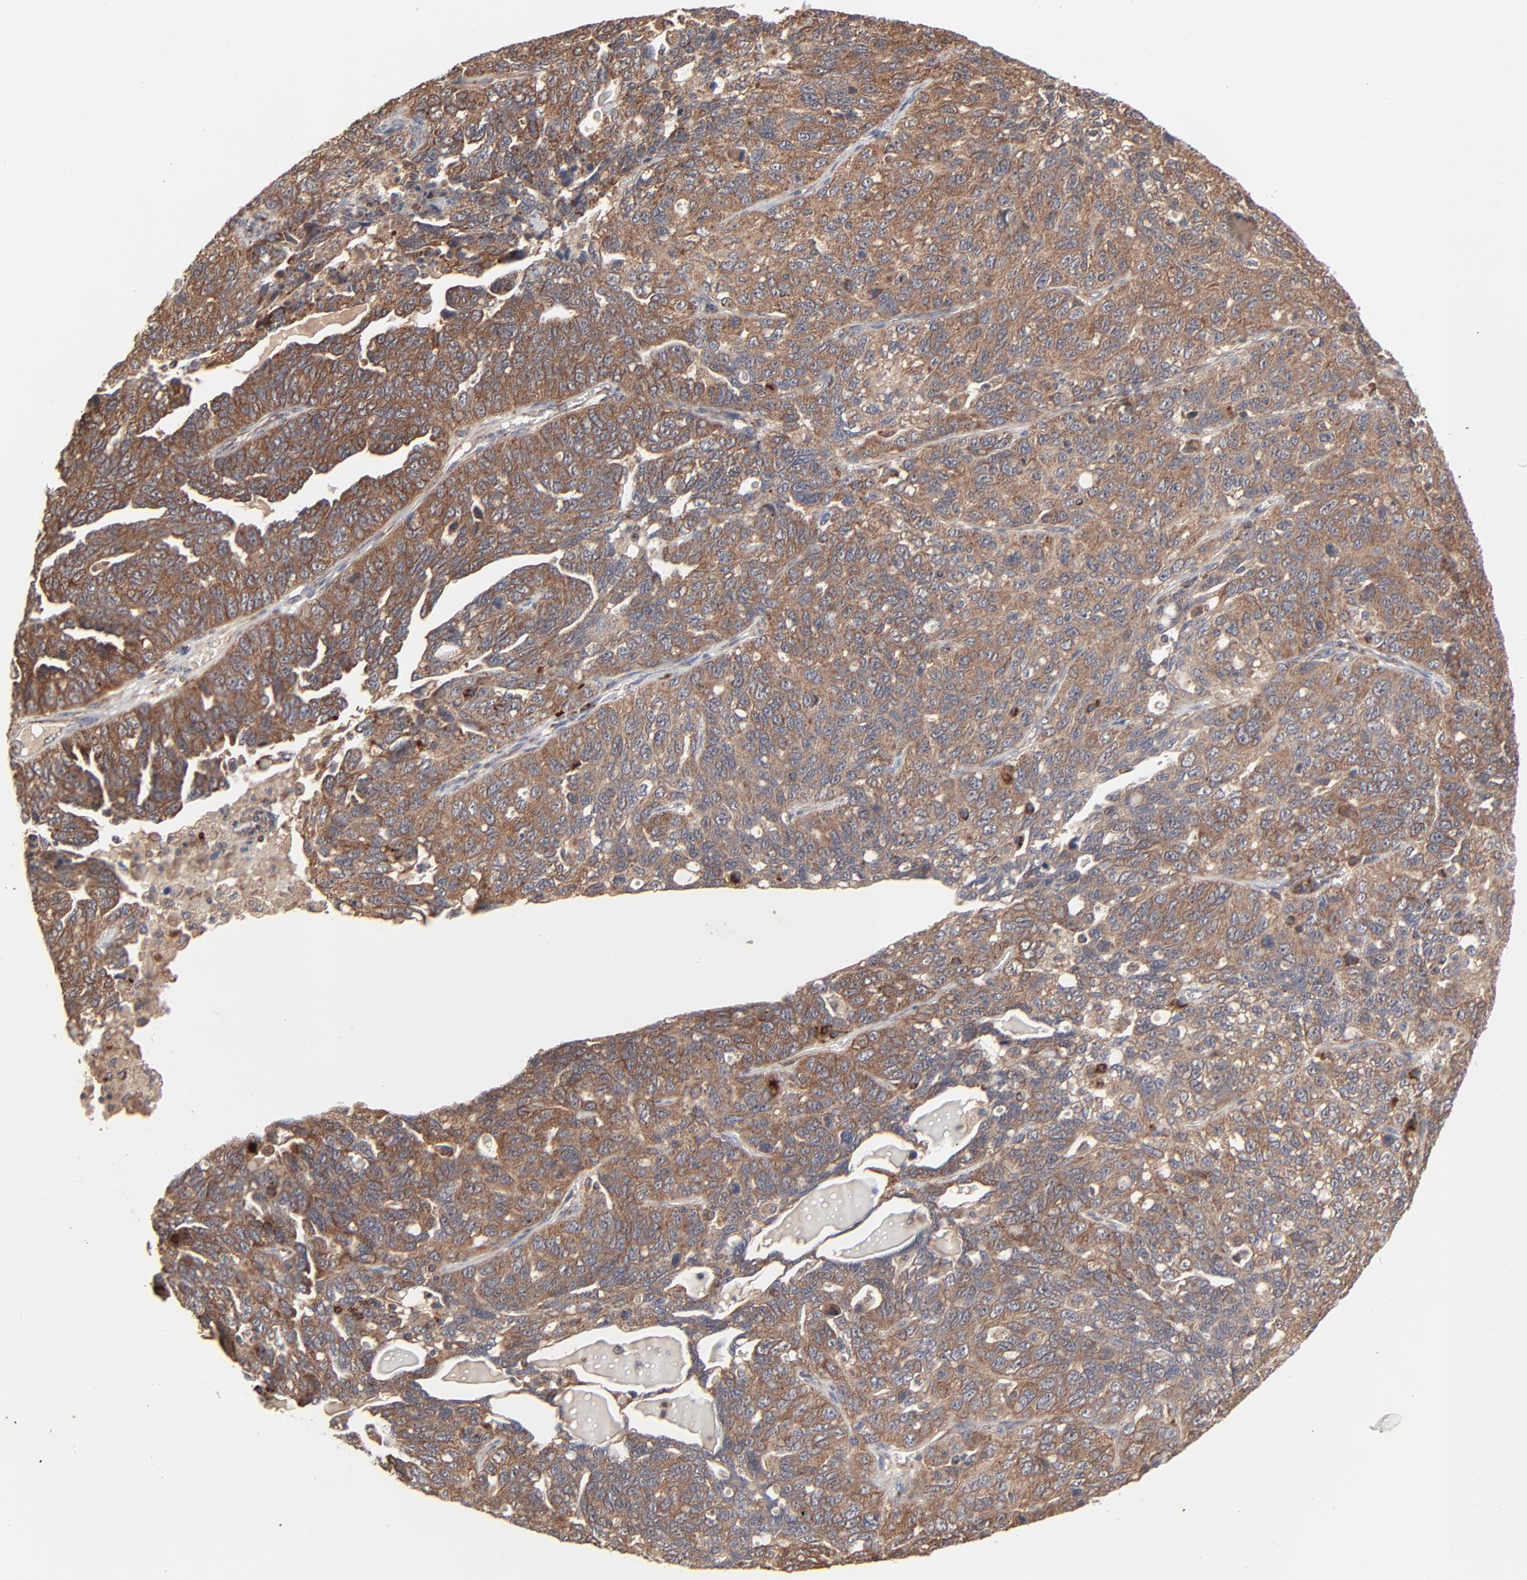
{"staining": {"intensity": "moderate", "quantity": ">75%", "location": "cytoplasmic/membranous"}, "tissue": "ovarian cancer", "cell_type": "Tumor cells", "image_type": "cancer", "snomed": [{"axis": "morphology", "description": "Cystadenocarcinoma, serous, NOS"}, {"axis": "topography", "description": "Ovary"}], "caption": "This is an image of immunohistochemistry (IHC) staining of ovarian cancer (serous cystadenocarcinoma), which shows moderate positivity in the cytoplasmic/membranous of tumor cells.", "gene": "ABLIM3", "patient": {"sex": "female", "age": 71}}